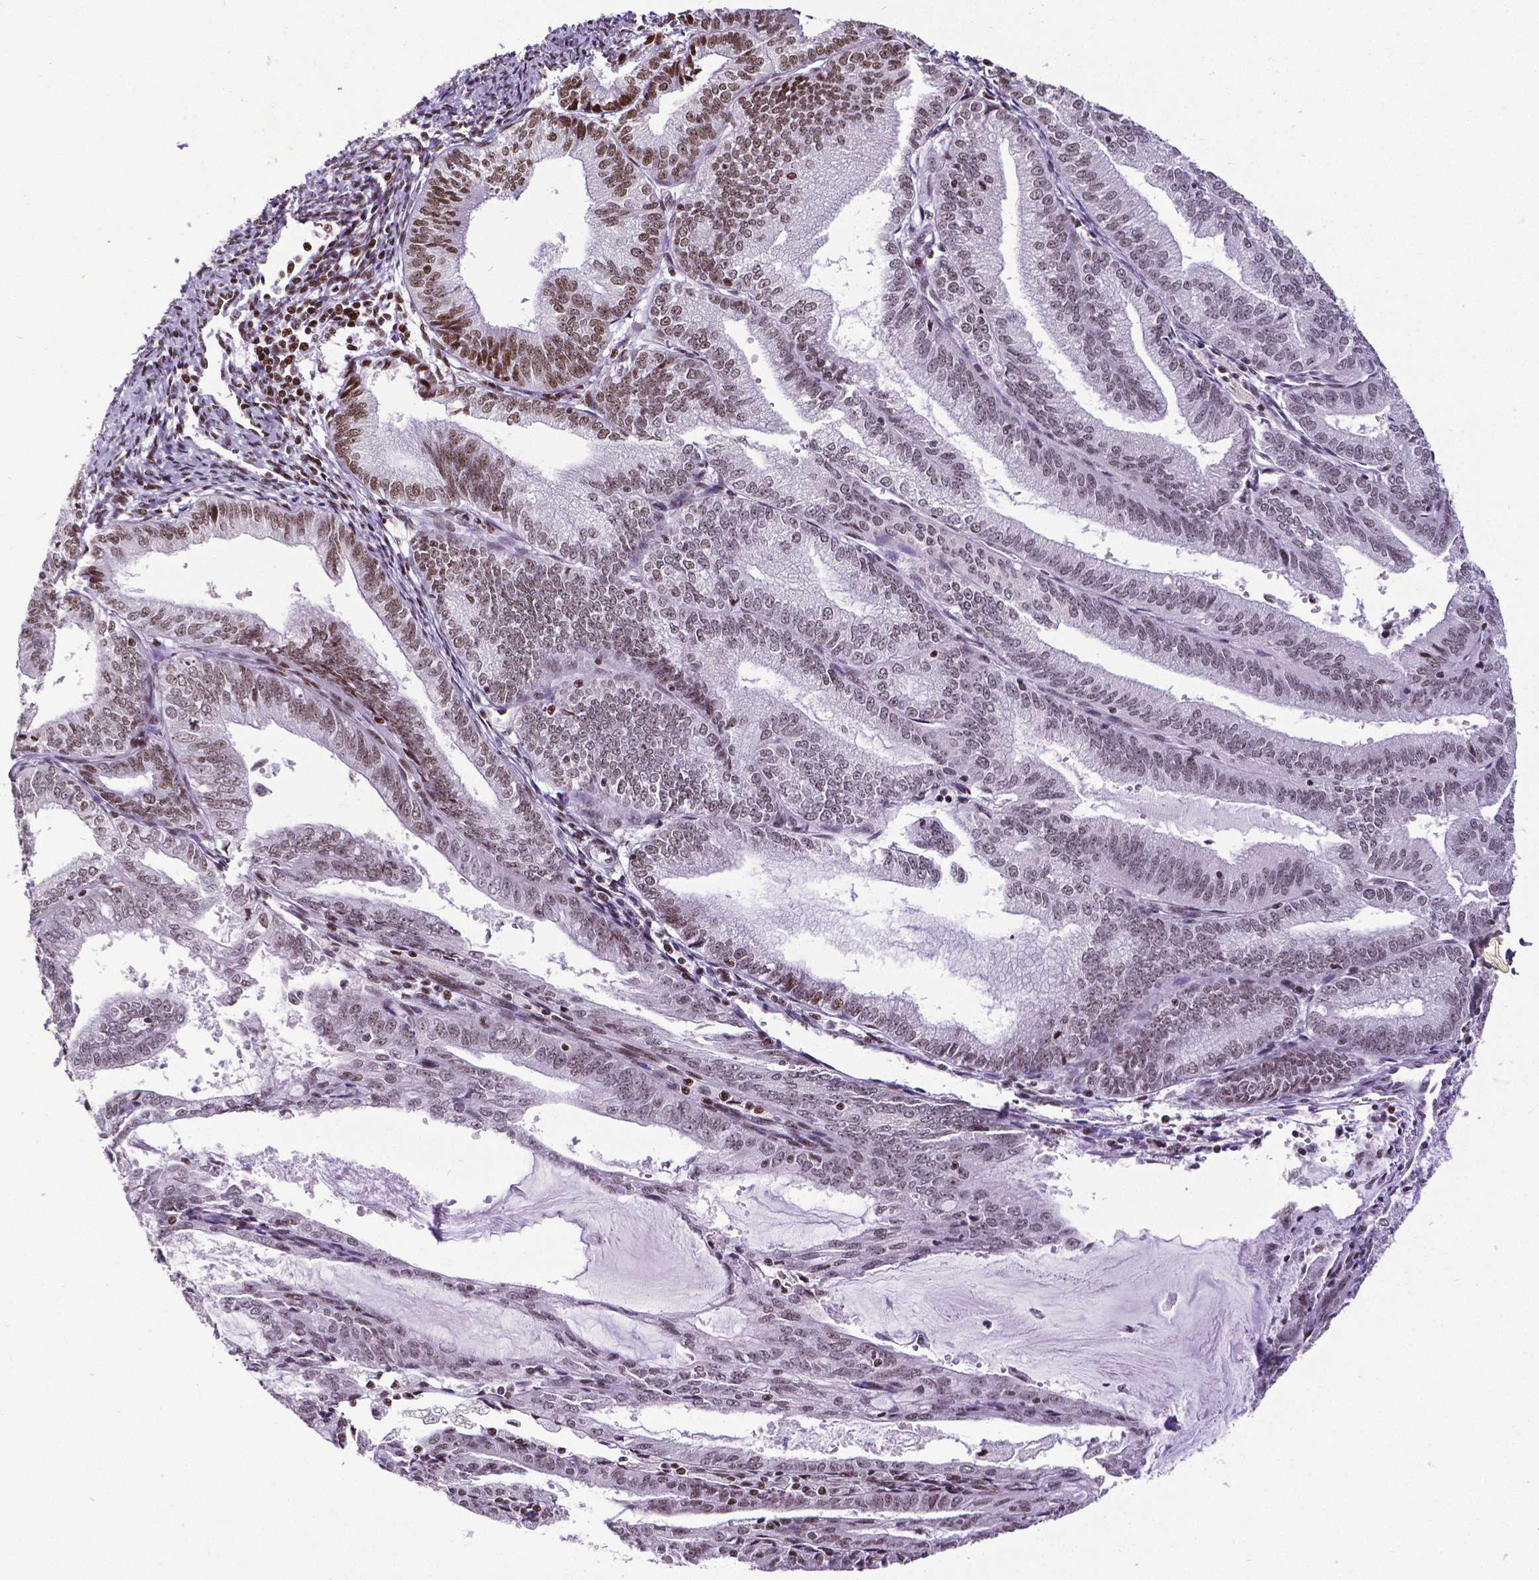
{"staining": {"intensity": "strong", "quantity": "25%-75%", "location": "nuclear"}, "tissue": "endometrial cancer", "cell_type": "Tumor cells", "image_type": "cancer", "snomed": [{"axis": "morphology", "description": "Adenocarcinoma, NOS"}, {"axis": "topography", "description": "Endometrium"}], "caption": "Endometrial cancer (adenocarcinoma) stained with immunohistochemistry reveals strong nuclear positivity in approximately 25%-75% of tumor cells. The staining was performed using DAB, with brown indicating positive protein expression. Nuclei are stained blue with hematoxylin.", "gene": "CTCF", "patient": {"sex": "female", "age": 70}}